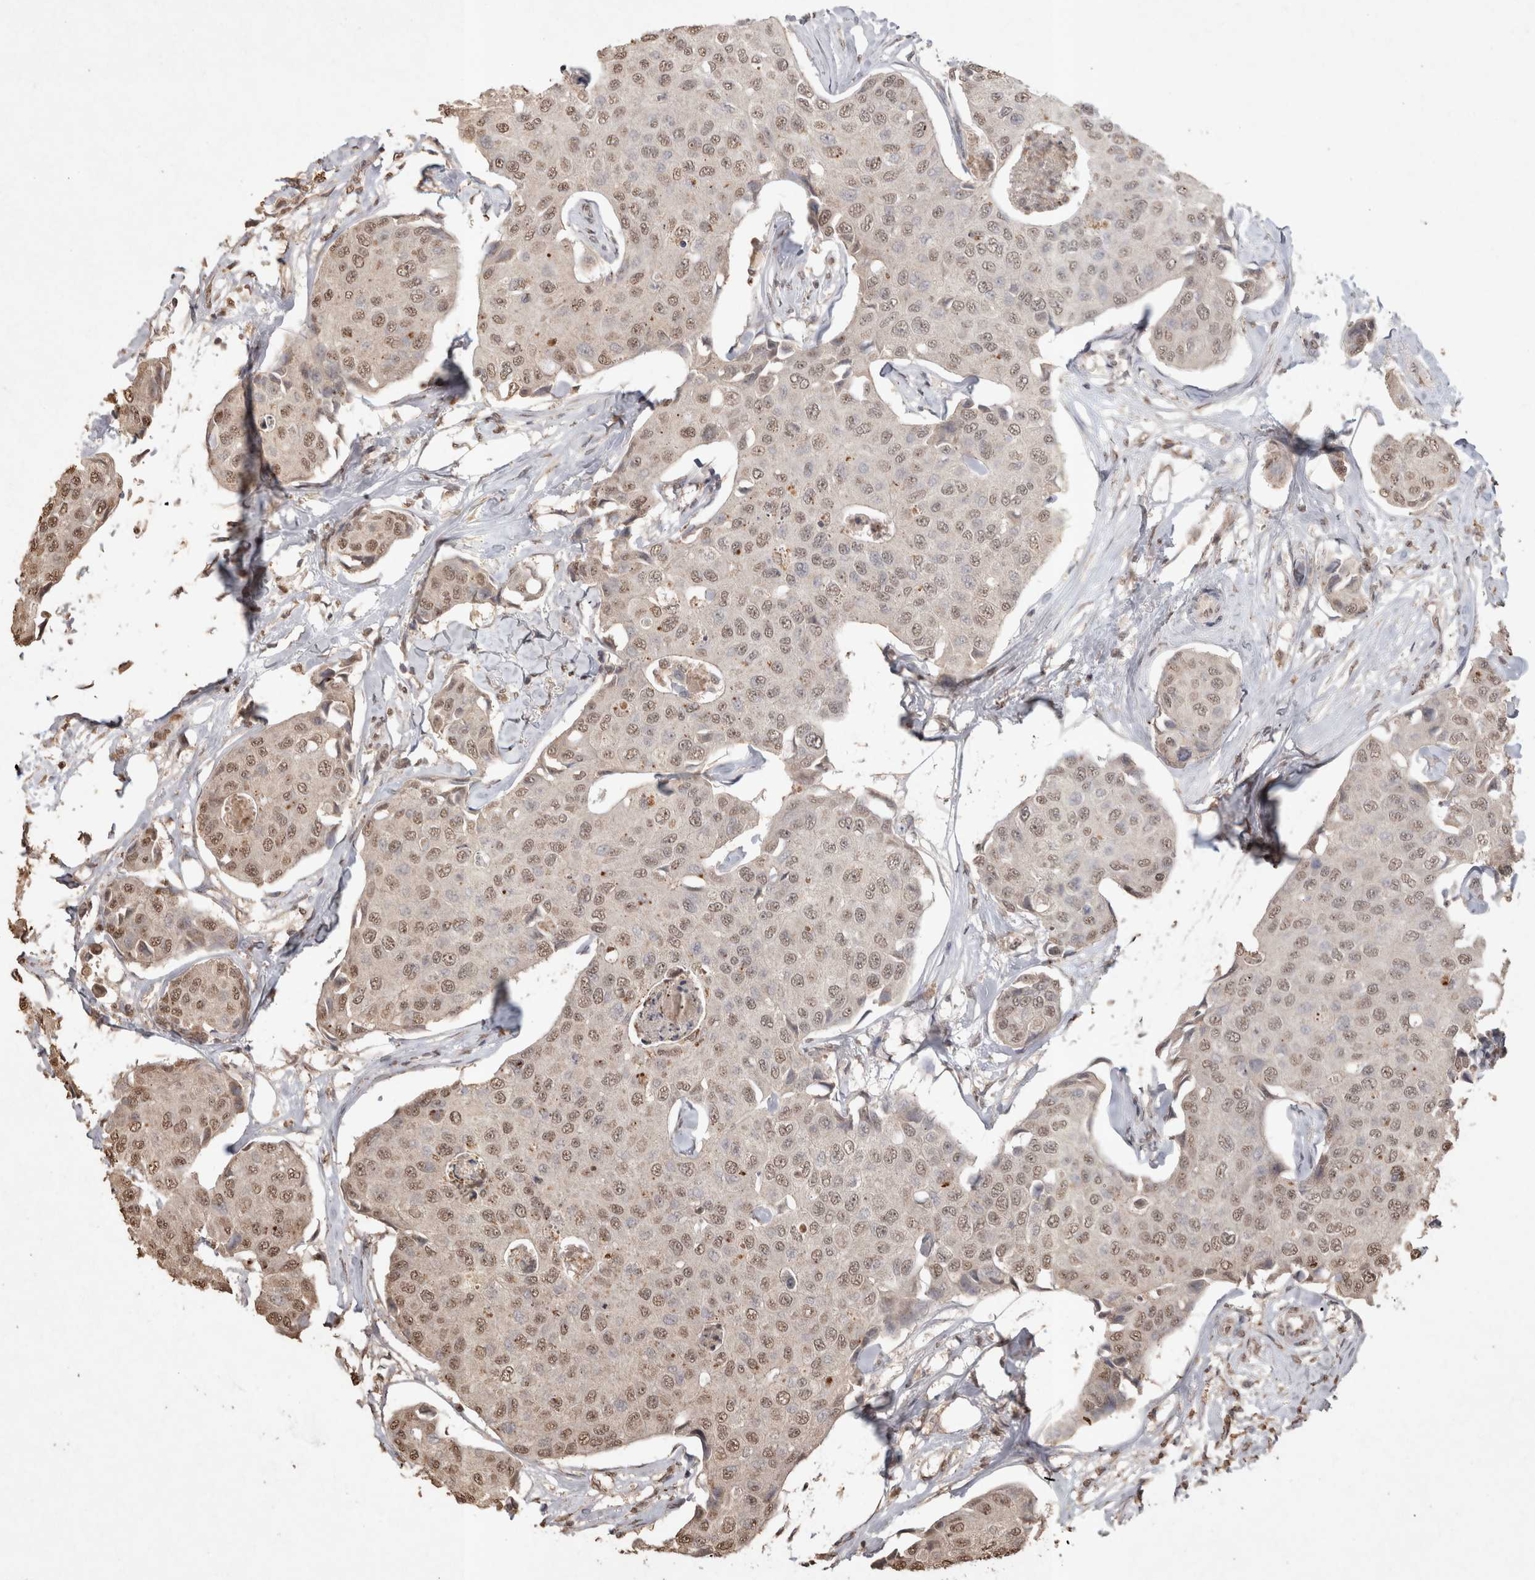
{"staining": {"intensity": "weak", "quantity": ">75%", "location": "nuclear"}, "tissue": "breast cancer", "cell_type": "Tumor cells", "image_type": "cancer", "snomed": [{"axis": "morphology", "description": "Duct carcinoma"}, {"axis": "topography", "description": "Breast"}], "caption": "Immunohistochemical staining of intraductal carcinoma (breast) displays low levels of weak nuclear protein positivity in approximately >75% of tumor cells.", "gene": "MLX", "patient": {"sex": "female", "age": 80}}